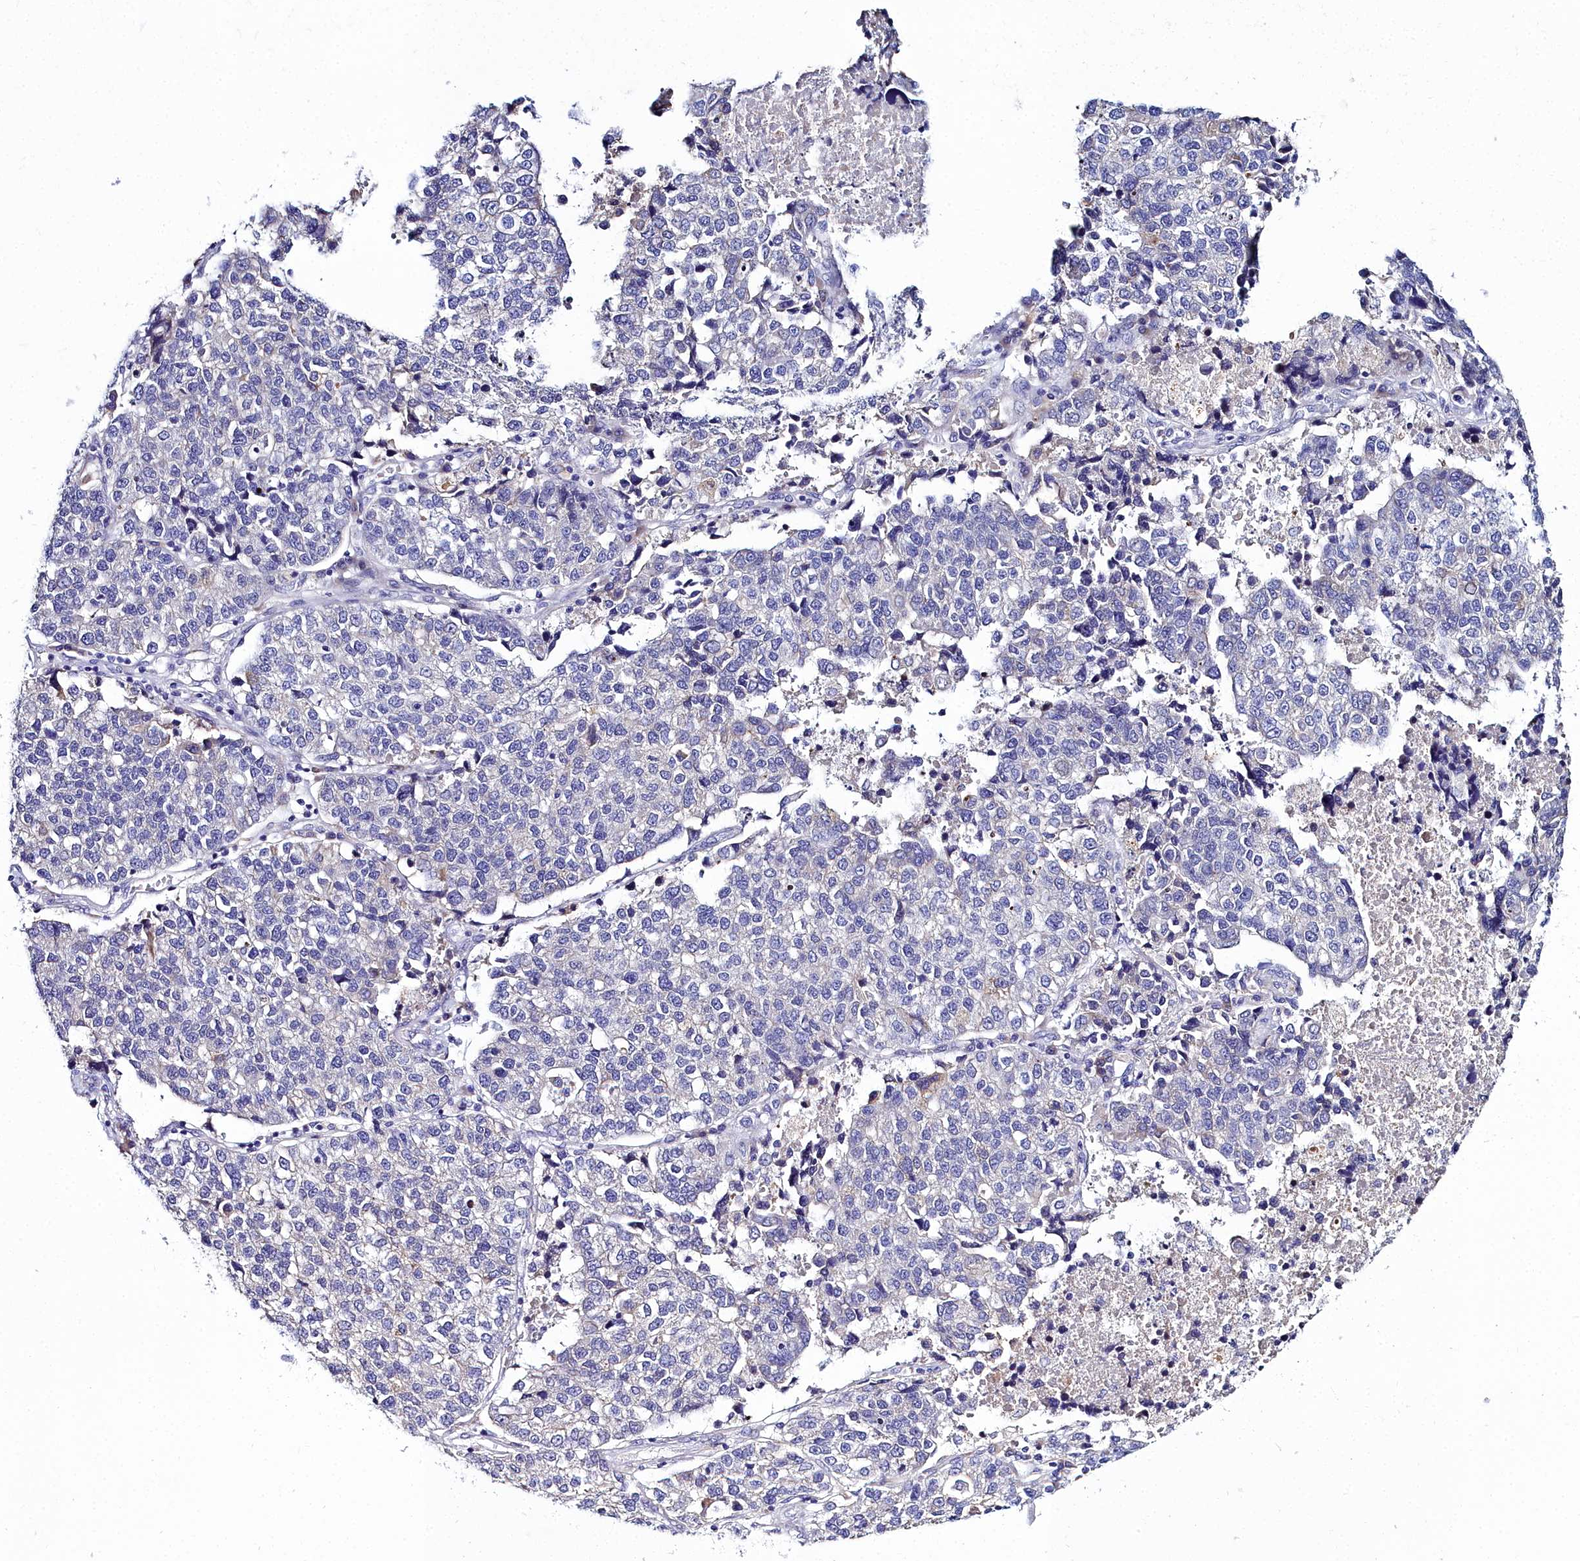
{"staining": {"intensity": "negative", "quantity": "none", "location": "none"}, "tissue": "lung cancer", "cell_type": "Tumor cells", "image_type": "cancer", "snomed": [{"axis": "morphology", "description": "Adenocarcinoma, NOS"}, {"axis": "topography", "description": "Lung"}], "caption": "A high-resolution photomicrograph shows immunohistochemistry staining of lung cancer, which shows no significant positivity in tumor cells. (DAB (3,3'-diaminobenzidine) immunohistochemistry (IHC) visualized using brightfield microscopy, high magnification).", "gene": "ELAPOR2", "patient": {"sex": "male", "age": 49}}